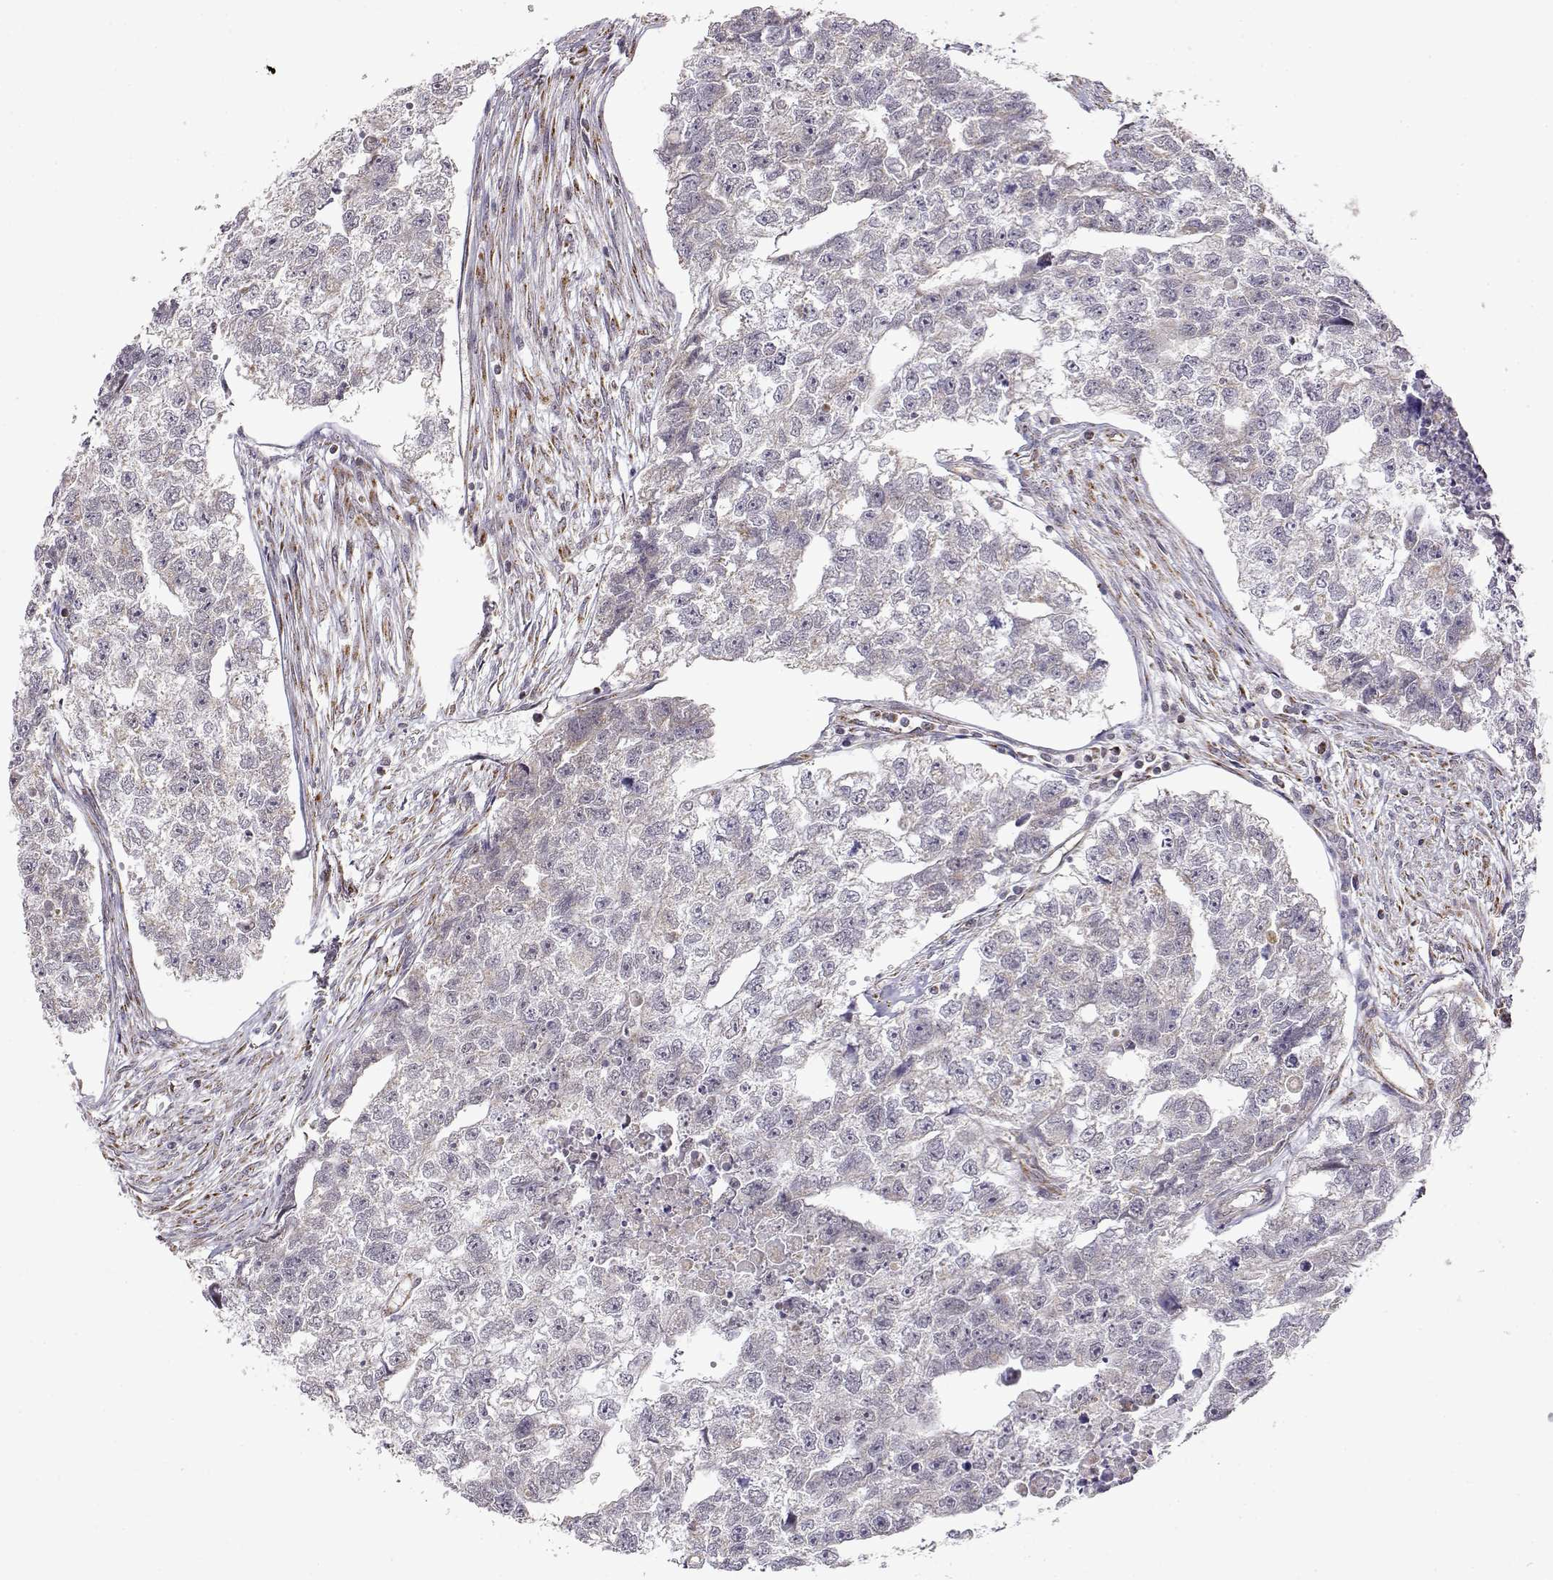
{"staining": {"intensity": "negative", "quantity": "none", "location": "none"}, "tissue": "testis cancer", "cell_type": "Tumor cells", "image_type": "cancer", "snomed": [{"axis": "morphology", "description": "Carcinoma, Embryonal, NOS"}, {"axis": "morphology", "description": "Teratoma, malignant, NOS"}, {"axis": "topography", "description": "Testis"}], "caption": "Tumor cells are negative for protein expression in human testis cancer (malignant teratoma).", "gene": "EXOG", "patient": {"sex": "male", "age": 44}}